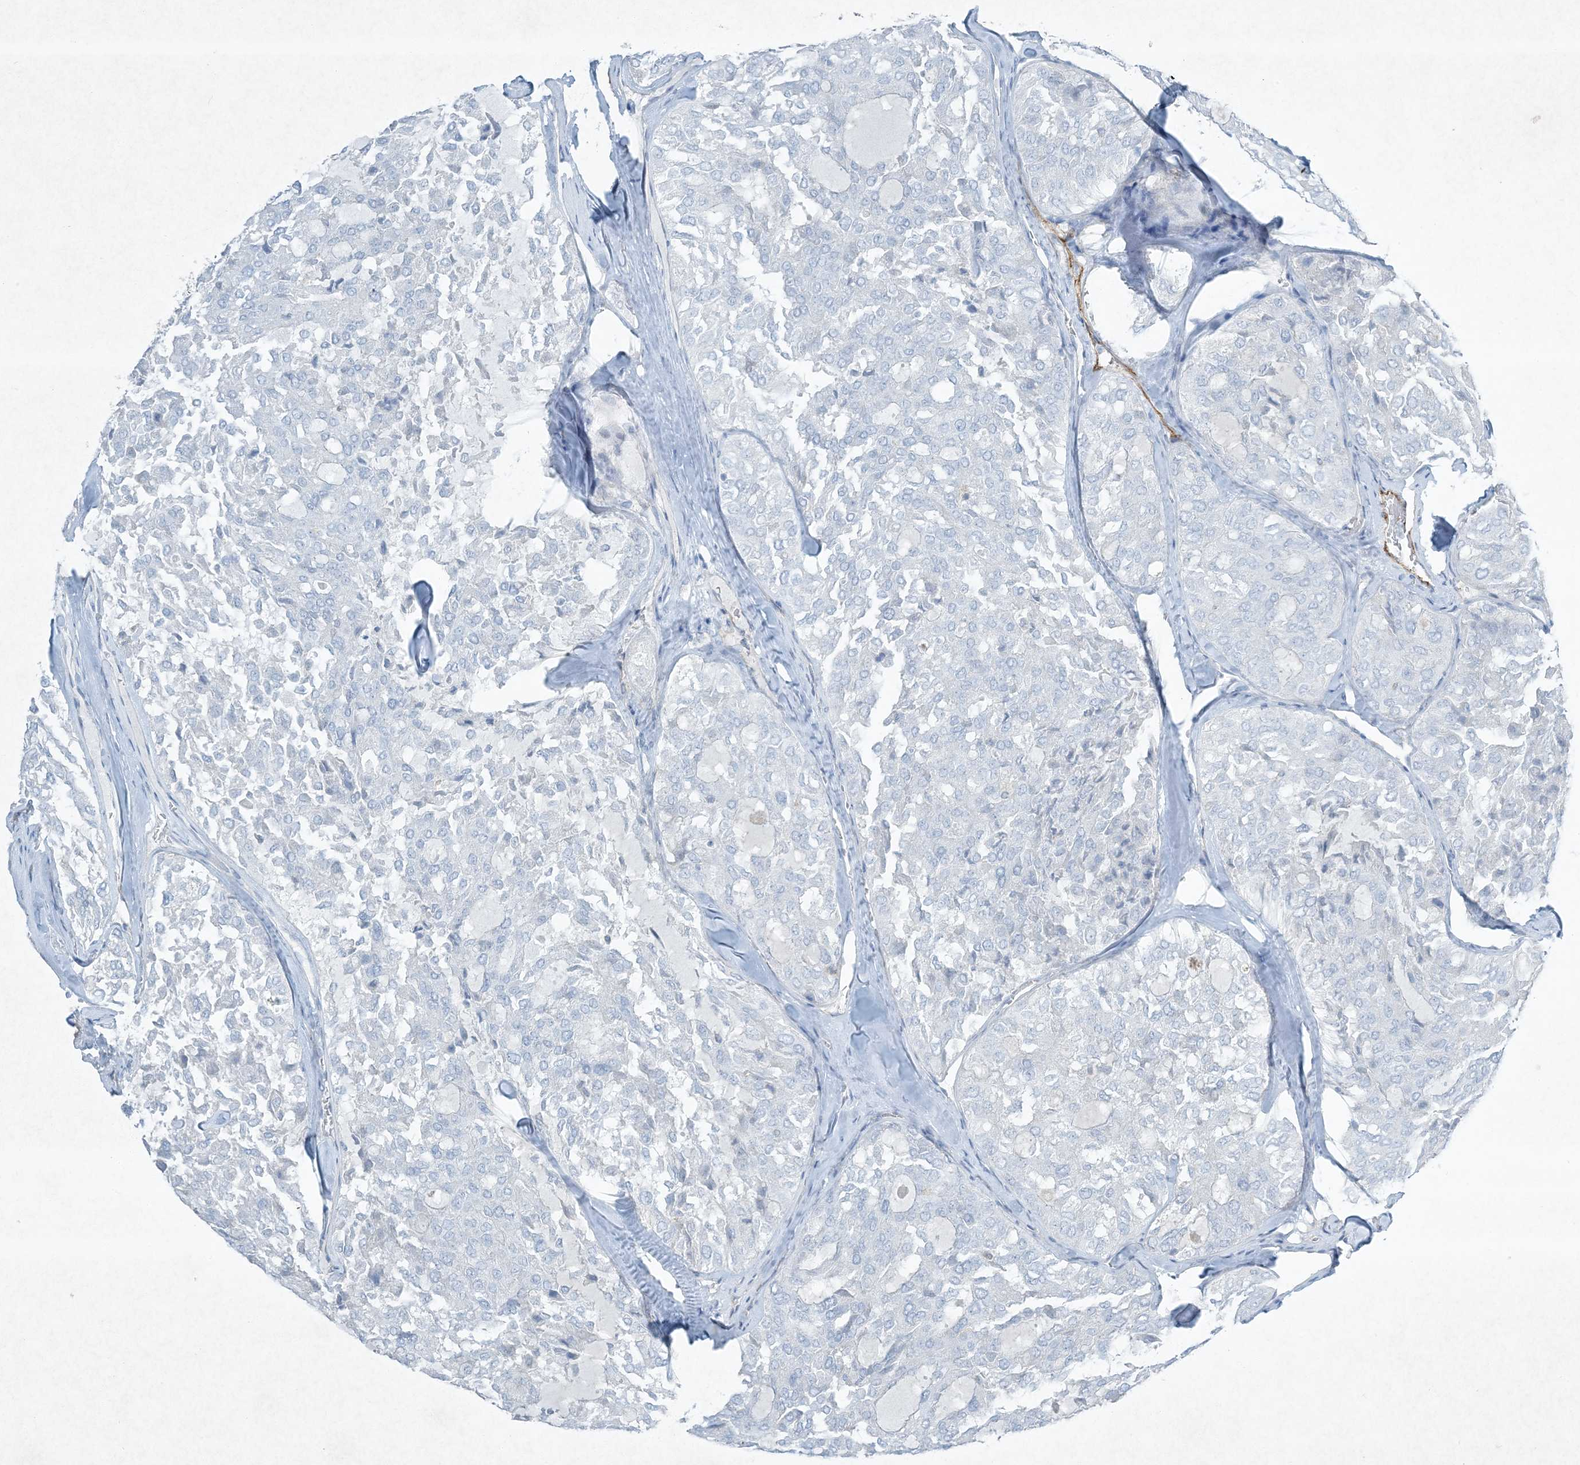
{"staining": {"intensity": "negative", "quantity": "none", "location": "none"}, "tissue": "thyroid cancer", "cell_type": "Tumor cells", "image_type": "cancer", "snomed": [{"axis": "morphology", "description": "Follicular adenoma carcinoma, NOS"}, {"axis": "topography", "description": "Thyroid gland"}], "caption": "DAB immunohistochemical staining of thyroid follicular adenoma carcinoma reveals no significant expression in tumor cells.", "gene": "PGM5", "patient": {"sex": "male", "age": 75}}